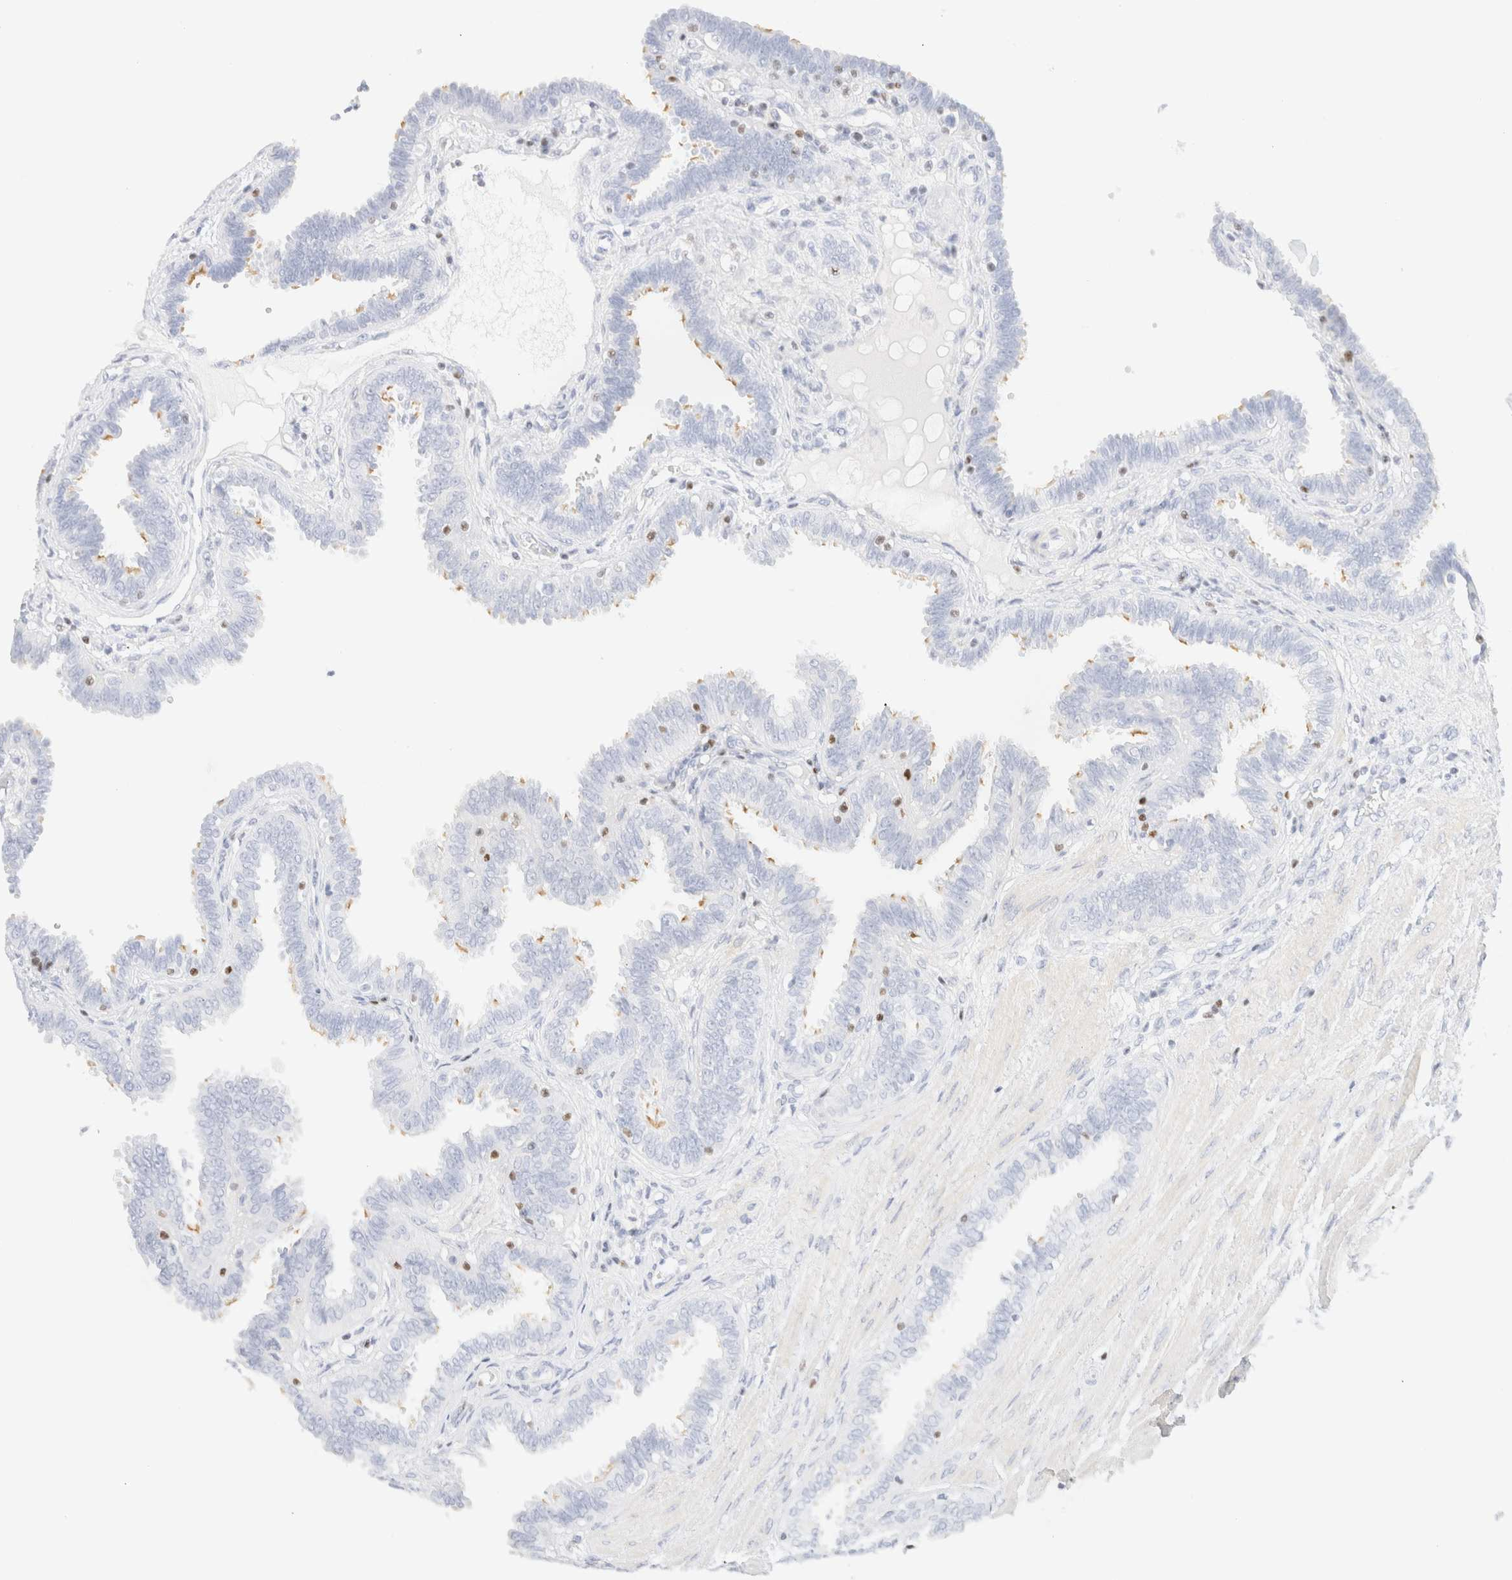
{"staining": {"intensity": "negative", "quantity": "none", "location": "none"}, "tissue": "fallopian tube", "cell_type": "Glandular cells", "image_type": "normal", "snomed": [{"axis": "morphology", "description": "Normal tissue, NOS"}, {"axis": "topography", "description": "Fallopian tube"}], "caption": "Glandular cells show no significant protein staining in benign fallopian tube. (DAB (3,3'-diaminobenzidine) immunohistochemistry (IHC), high magnification).", "gene": "IKZF3", "patient": {"sex": "female", "age": 32}}